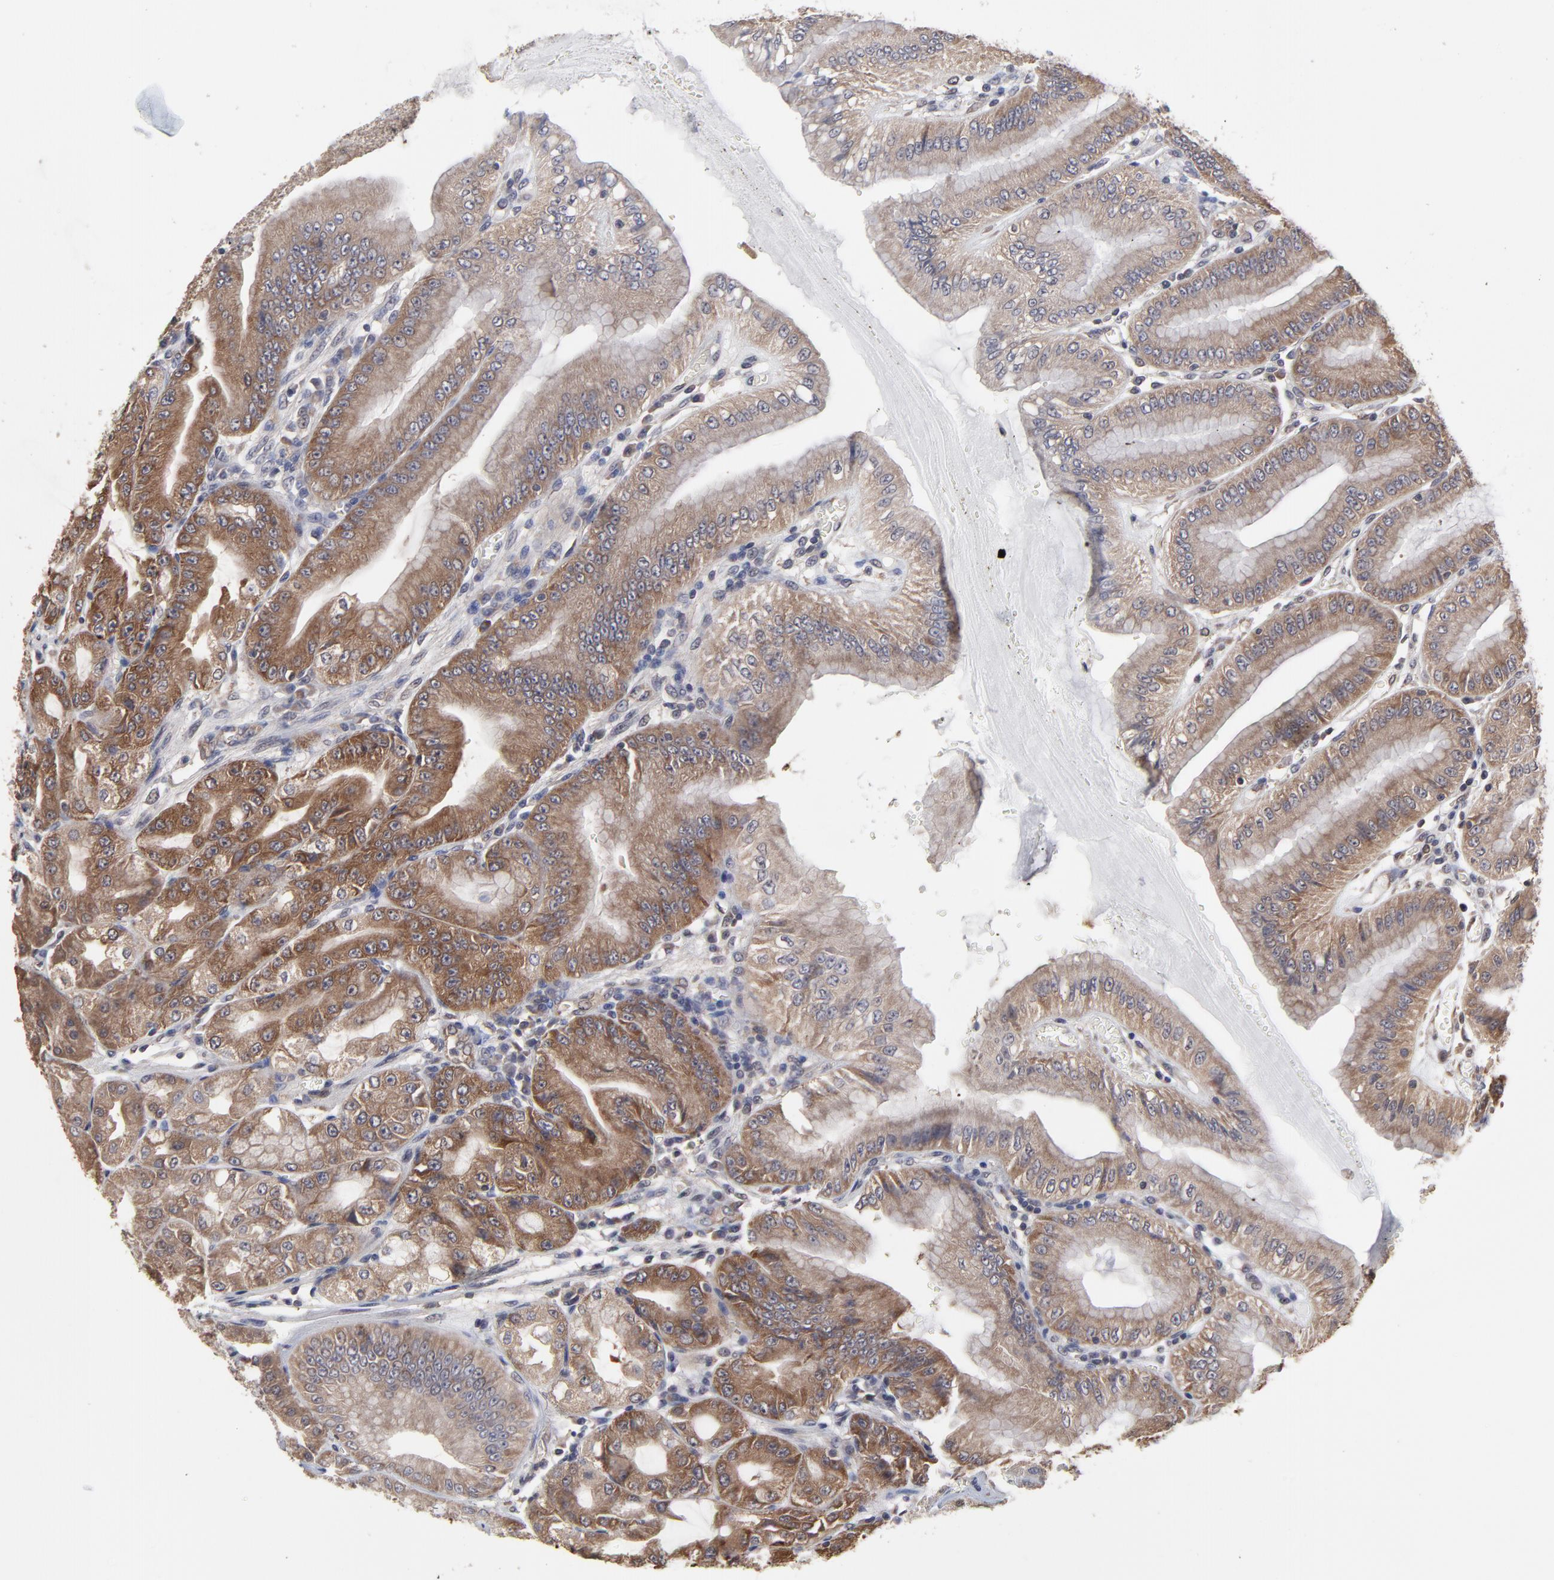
{"staining": {"intensity": "moderate", "quantity": ">75%", "location": "cytoplasmic/membranous"}, "tissue": "stomach", "cell_type": "Glandular cells", "image_type": "normal", "snomed": [{"axis": "morphology", "description": "Normal tissue, NOS"}, {"axis": "topography", "description": "Stomach, lower"}], "caption": "Stomach was stained to show a protein in brown. There is medium levels of moderate cytoplasmic/membranous staining in approximately >75% of glandular cells.", "gene": "CCT2", "patient": {"sex": "male", "age": 71}}